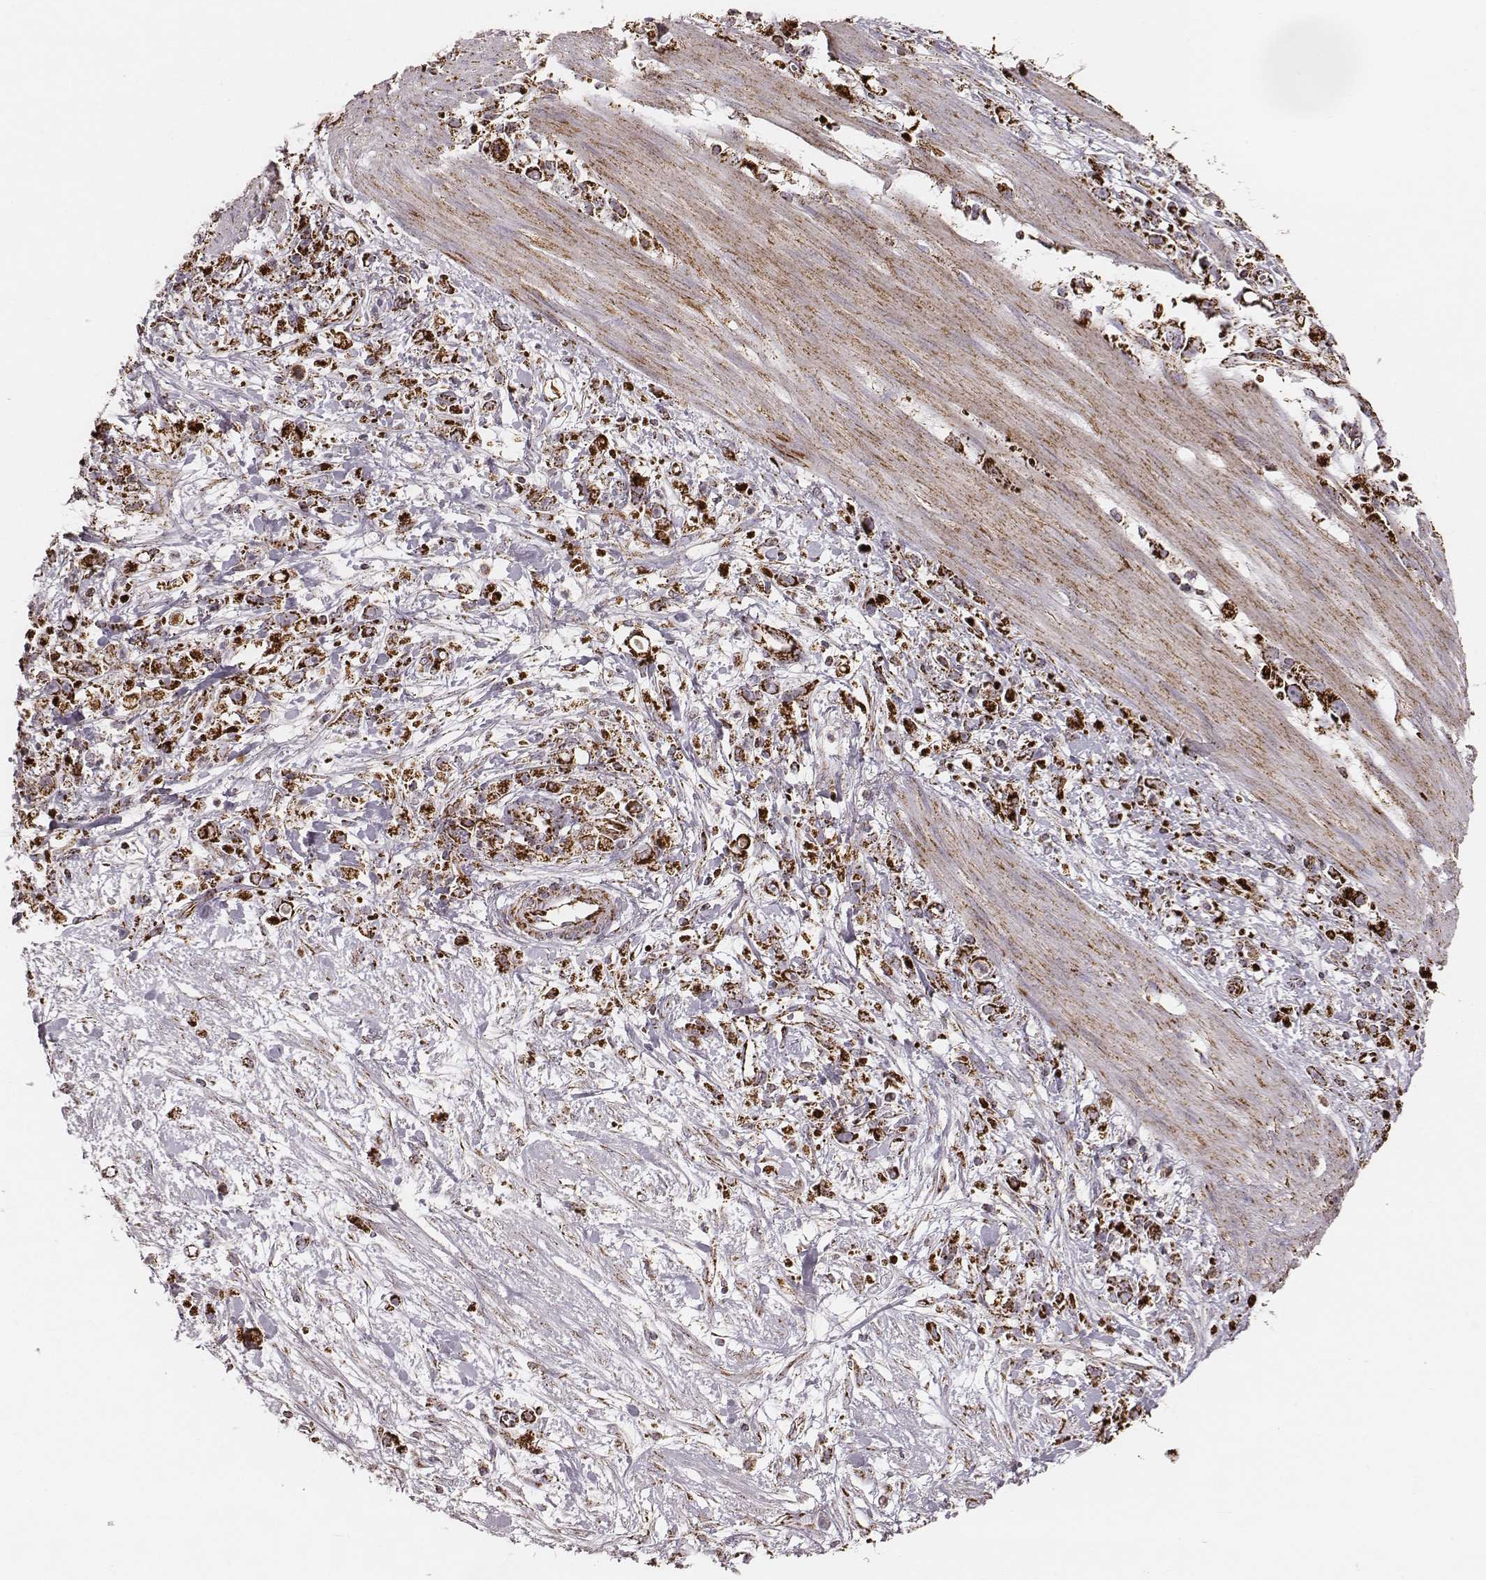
{"staining": {"intensity": "strong", "quantity": ">75%", "location": "cytoplasmic/membranous"}, "tissue": "stomach cancer", "cell_type": "Tumor cells", "image_type": "cancer", "snomed": [{"axis": "morphology", "description": "Adenocarcinoma, NOS"}, {"axis": "topography", "description": "Stomach"}], "caption": "Adenocarcinoma (stomach) tissue displays strong cytoplasmic/membranous positivity in approximately >75% of tumor cells, visualized by immunohistochemistry. (Stains: DAB in brown, nuclei in blue, Microscopy: brightfield microscopy at high magnification).", "gene": "TUFM", "patient": {"sex": "female", "age": 59}}